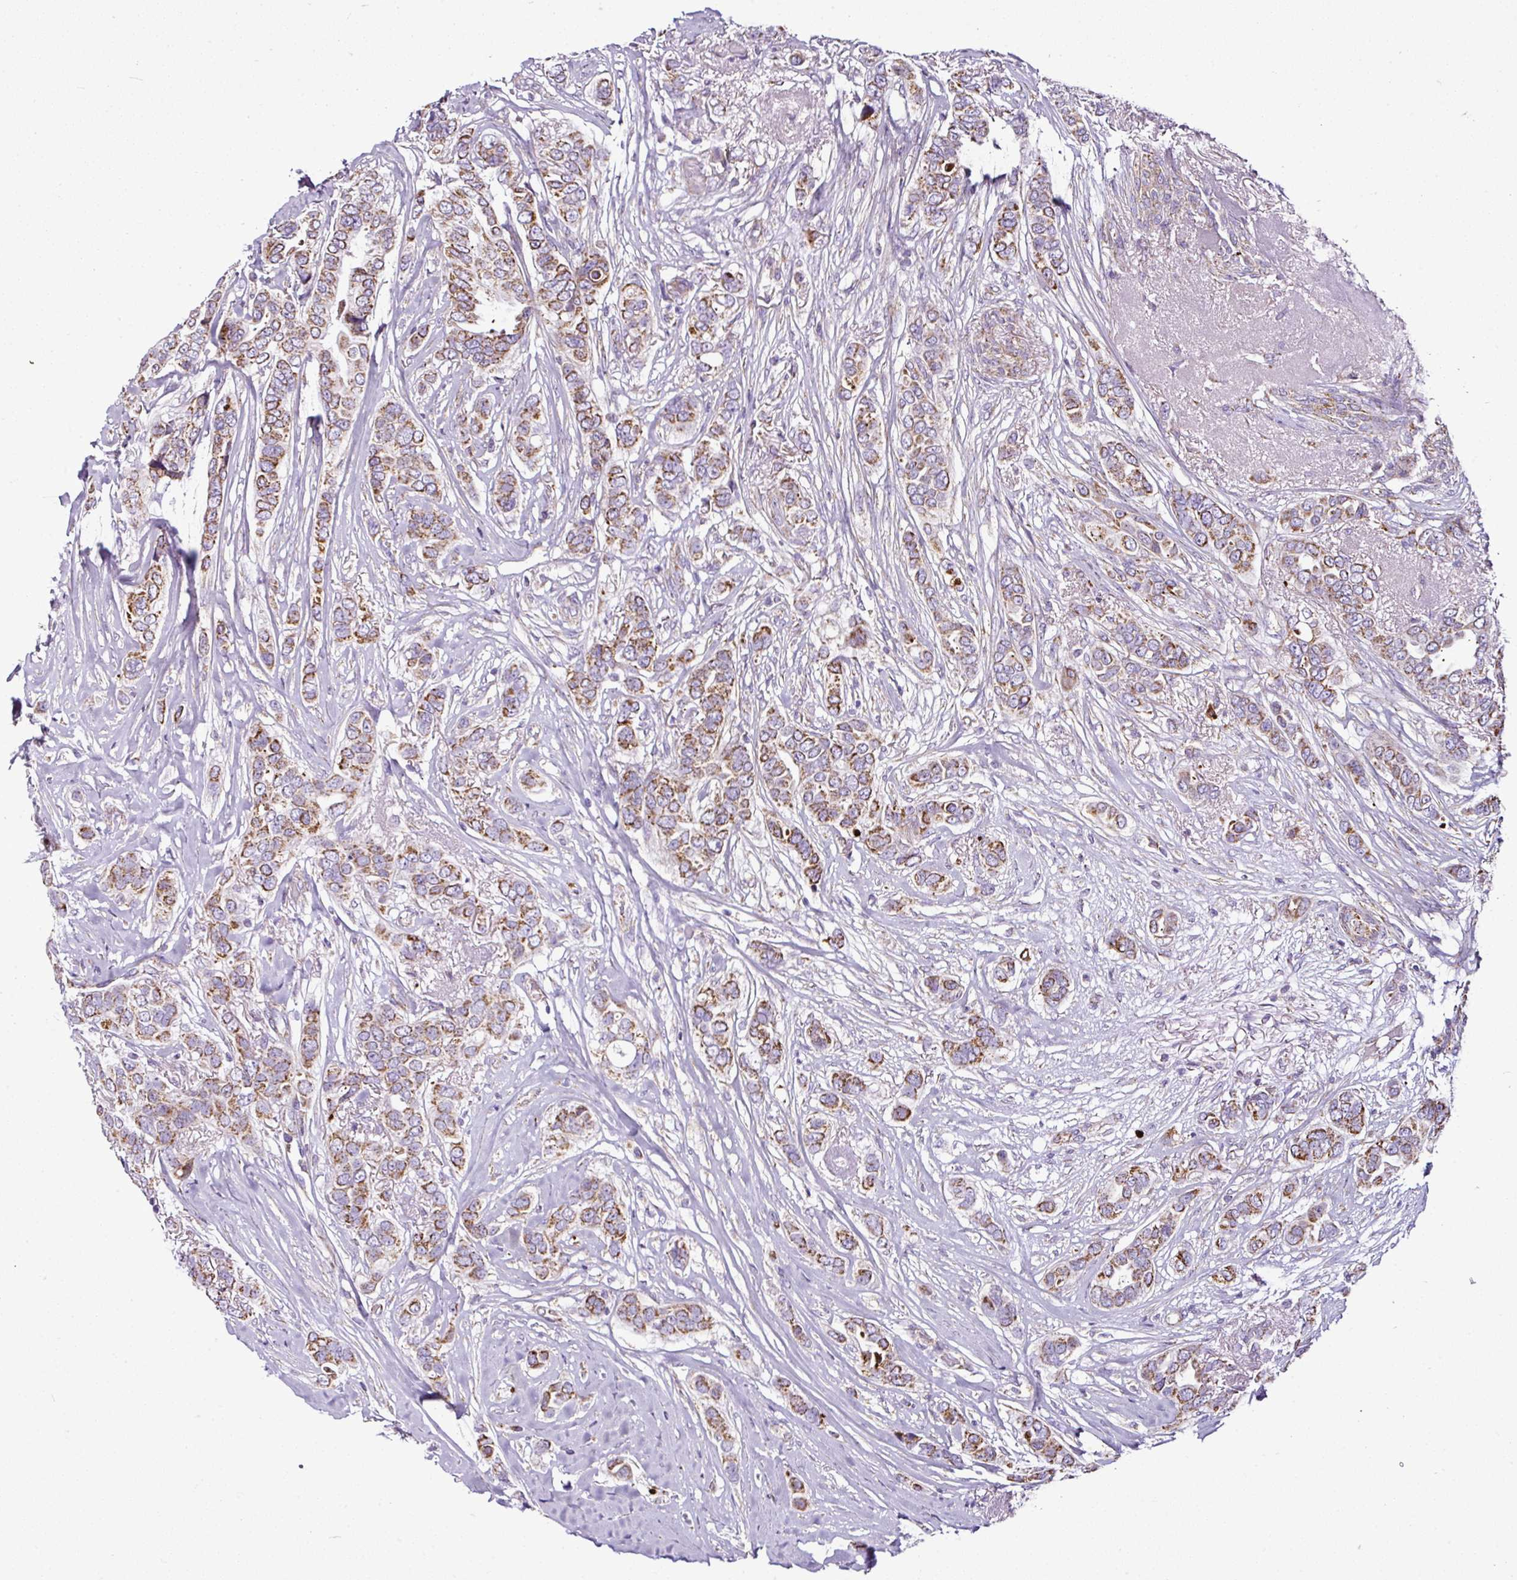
{"staining": {"intensity": "moderate", "quantity": ">75%", "location": "cytoplasmic/membranous"}, "tissue": "breast cancer", "cell_type": "Tumor cells", "image_type": "cancer", "snomed": [{"axis": "morphology", "description": "Lobular carcinoma"}, {"axis": "topography", "description": "Breast"}], "caption": "This is a micrograph of immunohistochemistry (IHC) staining of breast cancer (lobular carcinoma), which shows moderate positivity in the cytoplasmic/membranous of tumor cells.", "gene": "DPAGT1", "patient": {"sex": "female", "age": 51}}